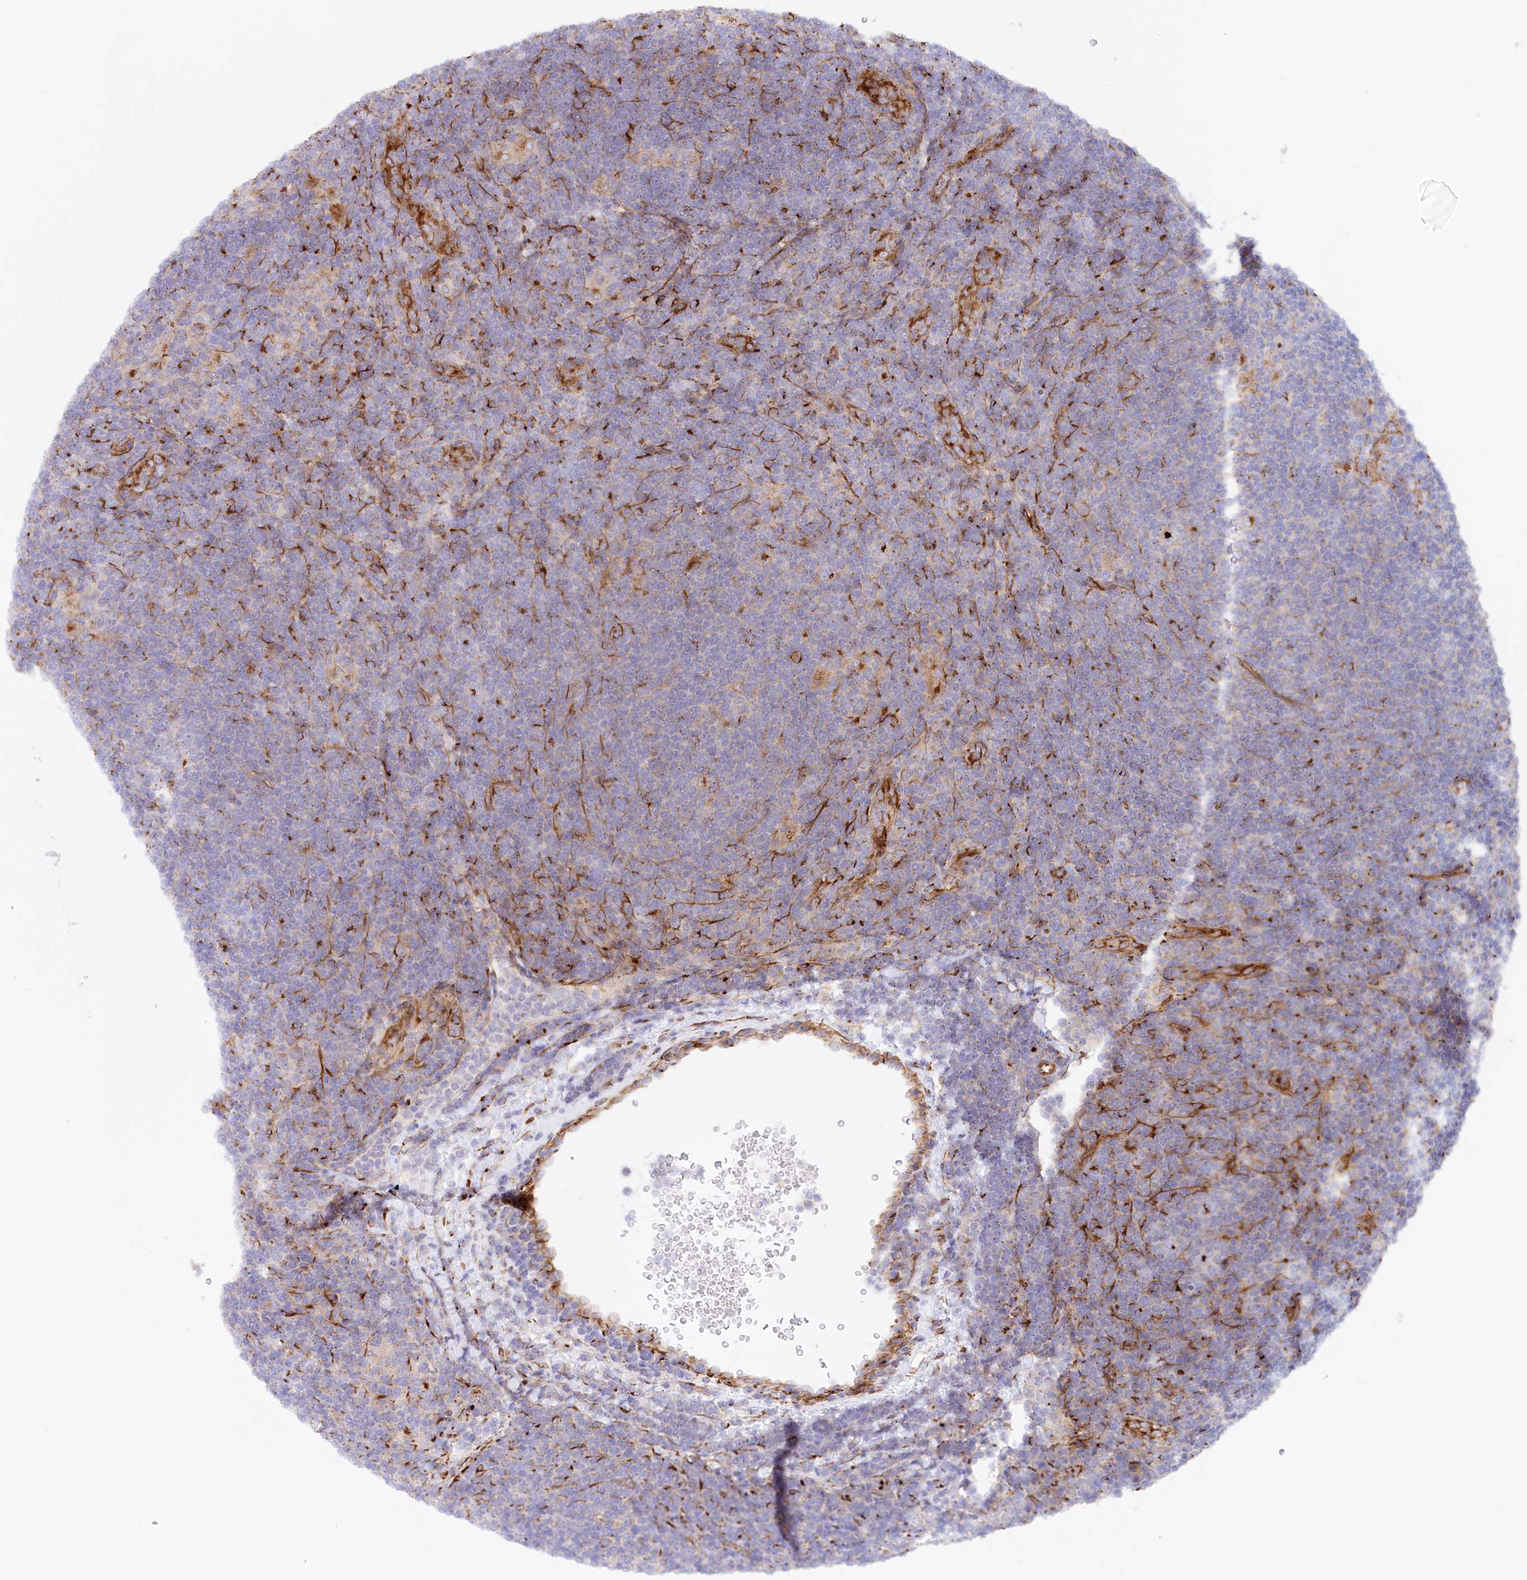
{"staining": {"intensity": "negative", "quantity": "none", "location": "none"}, "tissue": "lymphoma", "cell_type": "Tumor cells", "image_type": "cancer", "snomed": [{"axis": "morphology", "description": "Hodgkin's disease, NOS"}, {"axis": "topography", "description": "Lymph node"}], "caption": "Hodgkin's disease stained for a protein using immunohistochemistry (IHC) reveals no expression tumor cells.", "gene": "ABRAXAS2", "patient": {"sex": "female", "age": 57}}